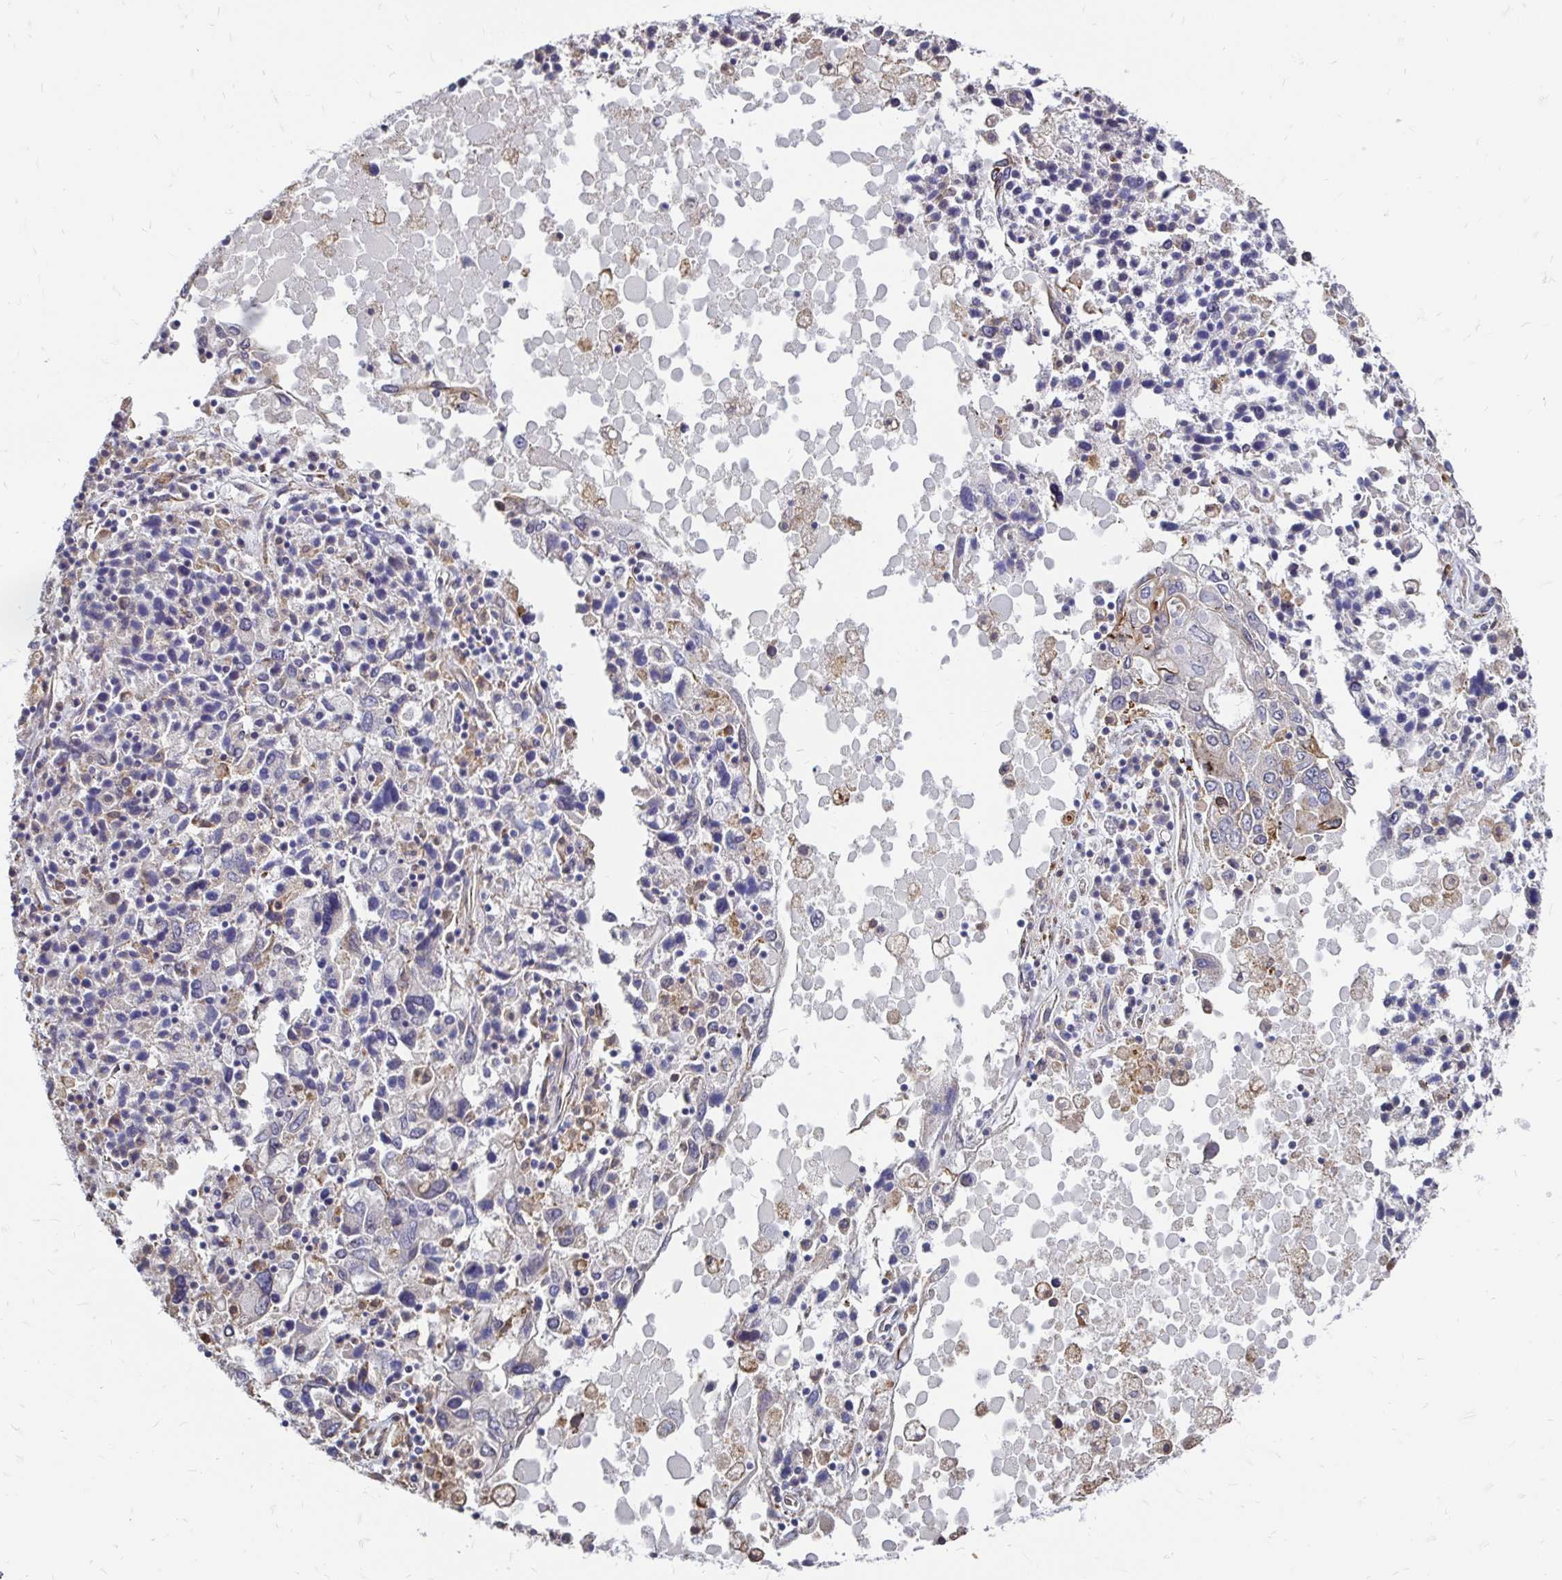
{"staining": {"intensity": "negative", "quantity": "none", "location": "none"}, "tissue": "ovarian cancer", "cell_type": "Tumor cells", "image_type": "cancer", "snomed": [{"axis": "morphology", "description": "Carcinoma, endometroid"}, {"axis": "topography", "description": "Ovary"}], "caption": "Tumor cells show no significant positivity in ovarian cancer. Brightfield microscopy of immunohistochemistry stained with DAB (3,3'-diaminobenzidine) (brown) and hematoxylin (blue), captured at high magnification.", "gene": "CDKL1", "patient": {"sex": "female", "age": 62}}